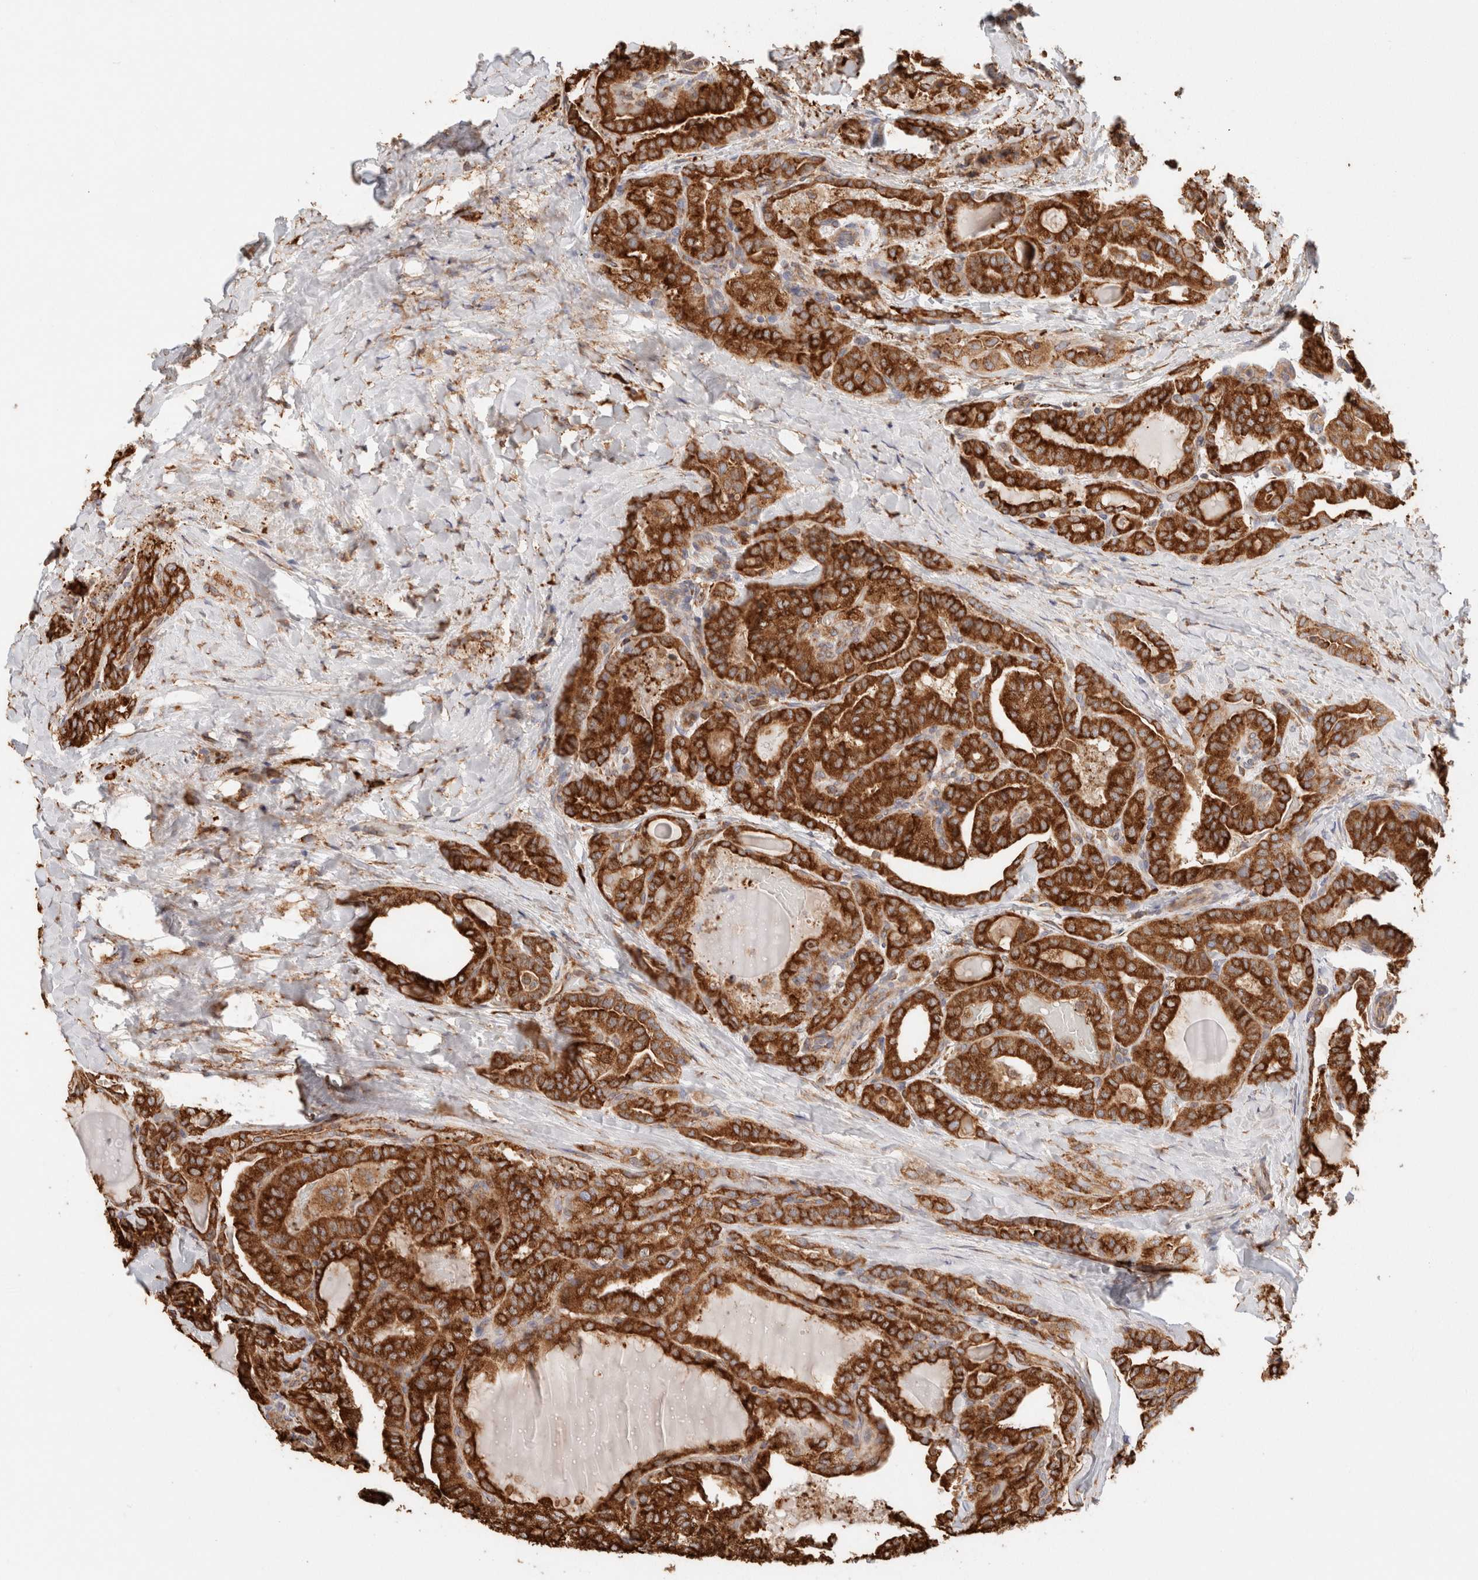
{"staining": {"intensity": "strong", "quantity": ">75%", "location": "cytoplasmic/membranous"}, "tissue": "thyroid cancer", "cell_type": "Tumor cells", "image_type": "cancer", "snomed": [{"axis": "morphology", "description": "Papillary adenocarcinoma, NOS"}, {"axis": "topography", "description": "Thyroid gland"}], "caption": "Papillary adenocarcinoma (thyroid) tissue displays strong cytoplasmic/membranous expression in approximately >75% of tumor cells", "gene": "FER", "patient": {"sex": "male", "age": 77}}